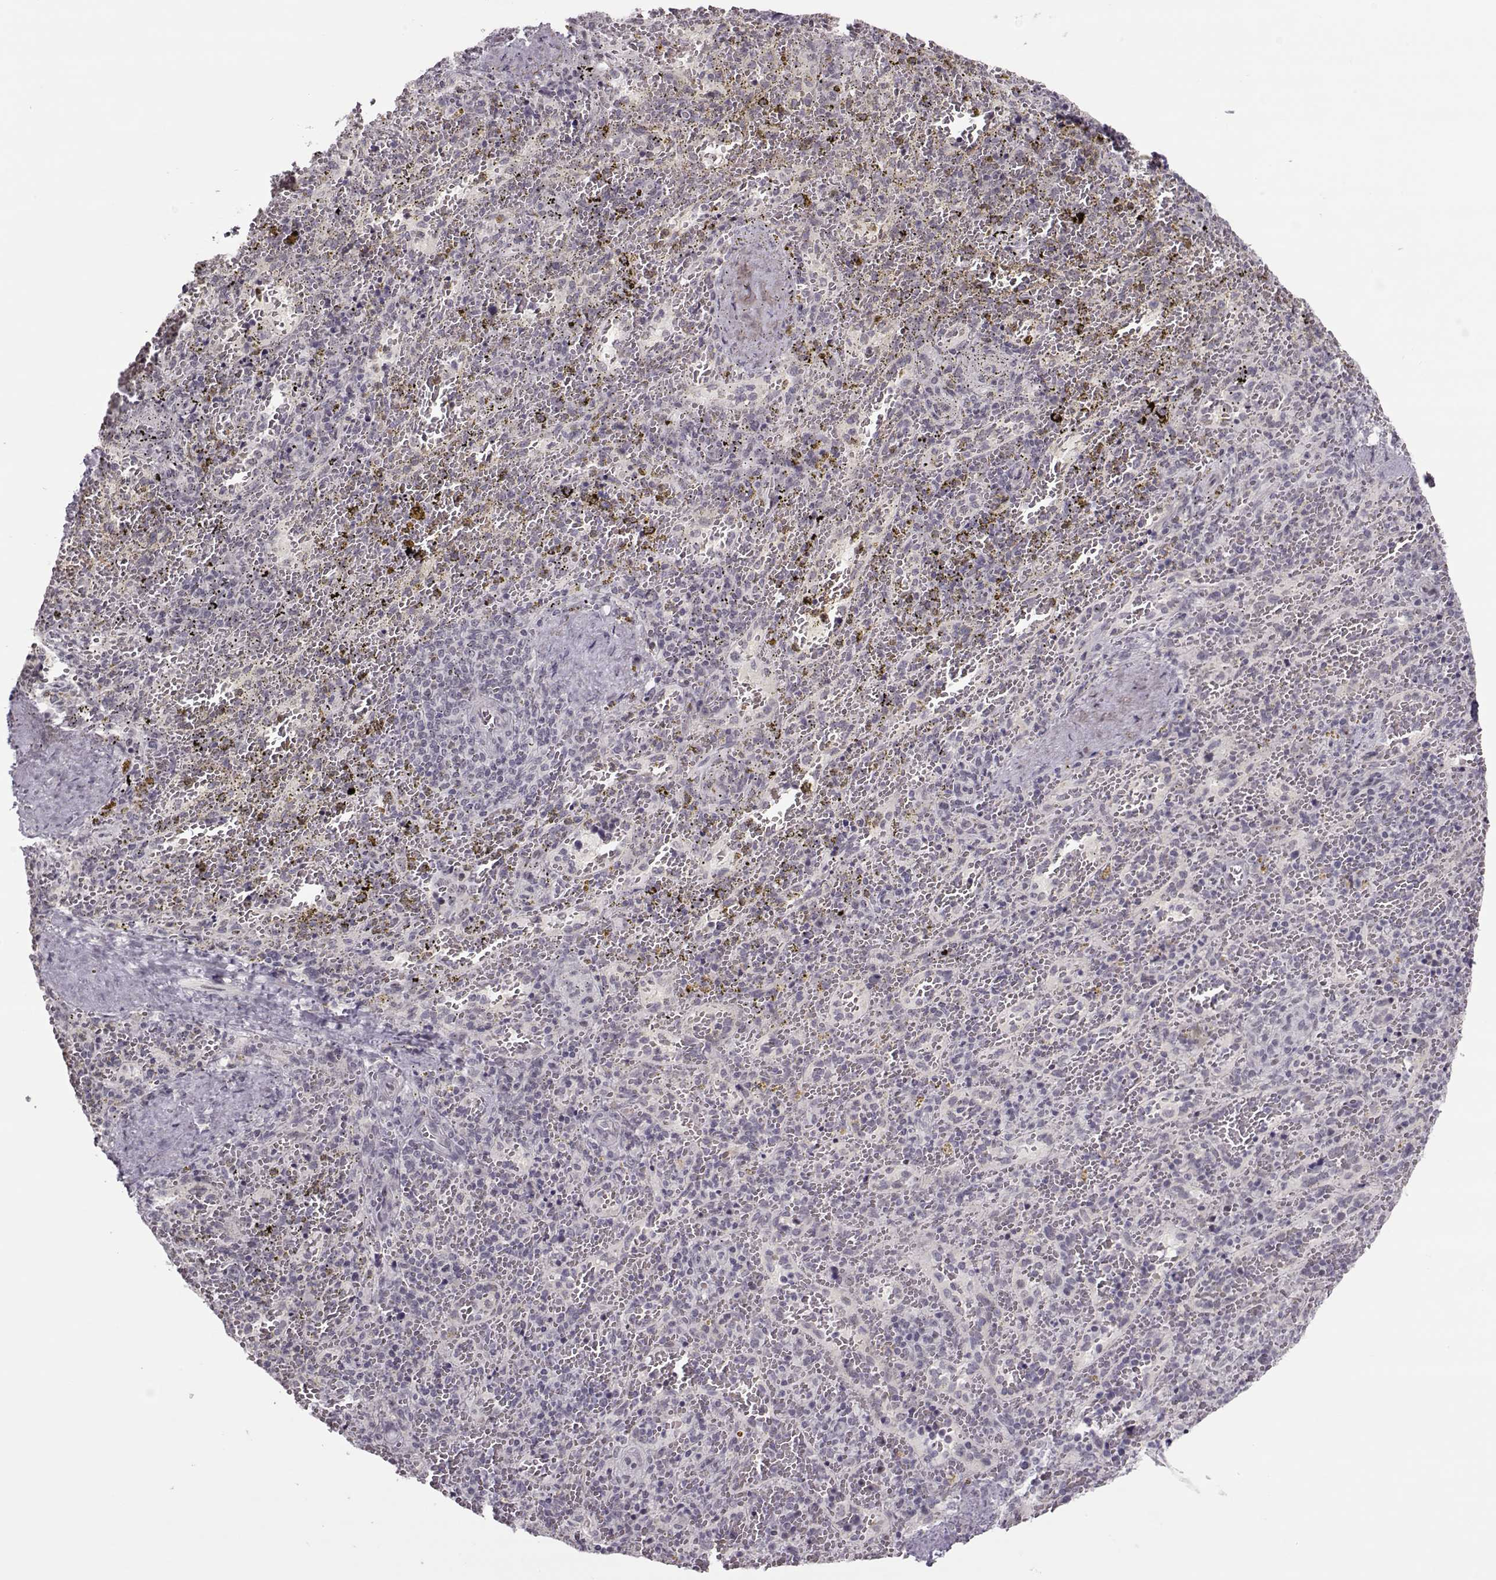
{"staining": {"intensity": "negative", "quantity": "none", "location": "none"}, "tissue": "spleen", "cell_type": "Cells in red pulp", "image_type": "normal", "snomed": [{"axis": "morphology", "description": "Normal tissue, NOS"}, {"axis": "topography", "description": "Spleen"}], "caption": "Immunohistochemical staining of benign spleen reveals no significant expression in cells in red pulp.", "gene": "LIN28A", "patient": {"sex": "female", "age": 50}}